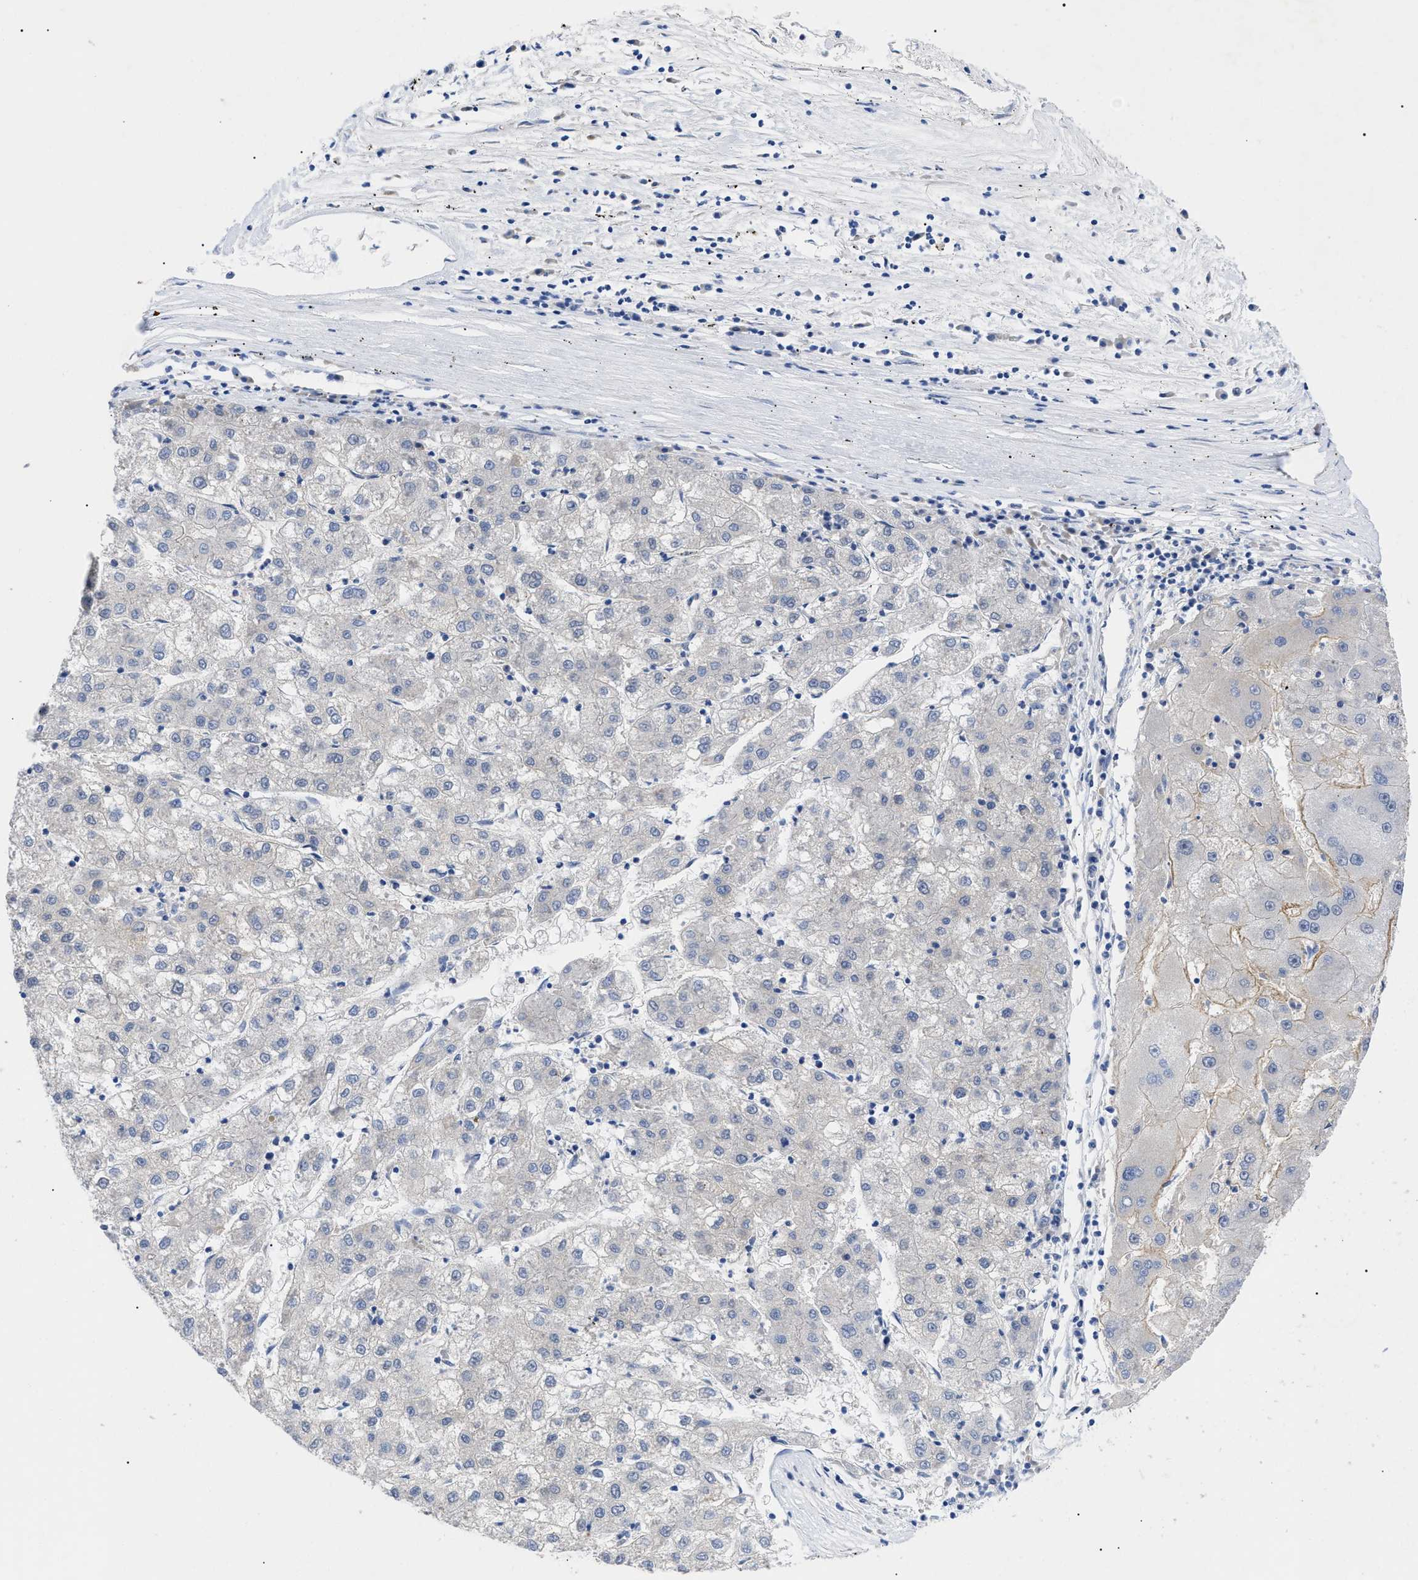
{"staining": {"intensity": "negative", "quantity": "none", "location": "none"}, "tissue": "liver cancer", "cell_type": "Tumor cells", "image_type": "cancer", "snomed": [{"axis": "morphology", "description": "Carcinoma, Hepatocellular, NOS"}, {"axis": "topography", "description": "Liver"}], "caption": "Immunohistochemistry (IHC) micrograph of human liver hepatocellular carcinoma stained for a protein (brown), which reveals no staining in tumor cells.", "gene": "SFXN5", "patient": {"sex": "male", "age": 72}}